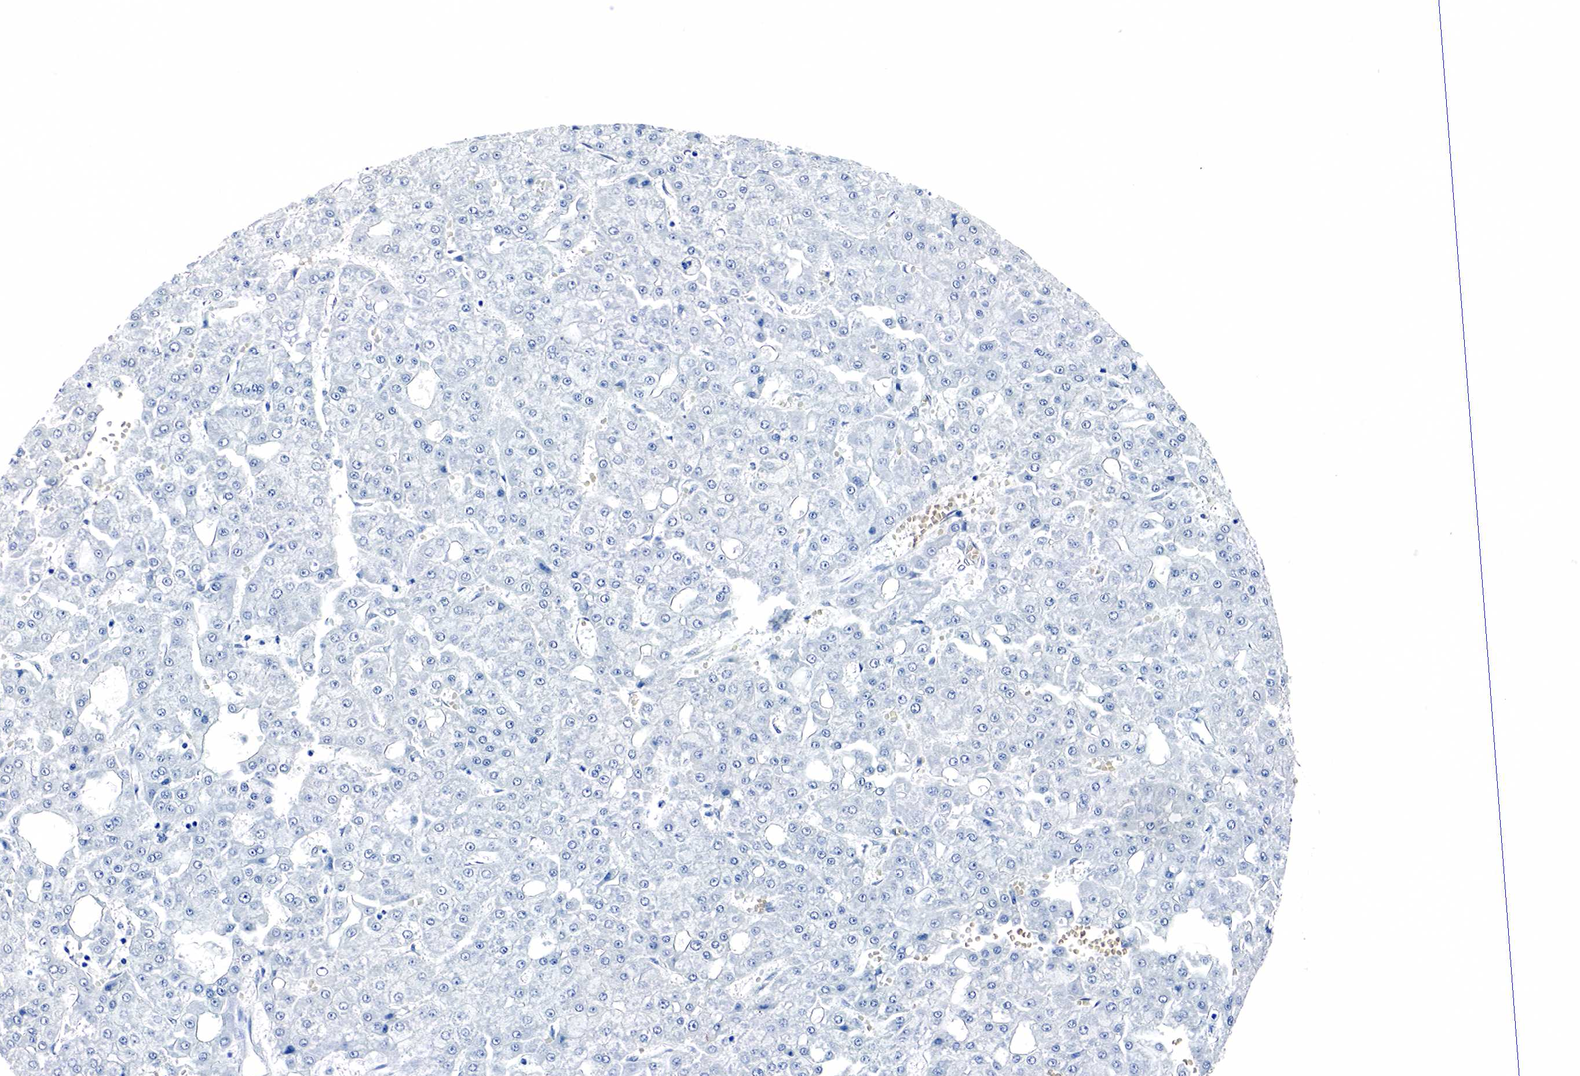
{"staining": {"intensity": "negative", "quantity": "none", "location": "none"}, "tissue": "stomach cancer", "cell_type": "Tumor cells", "image_type": "cancer", "snomed": [{"axis": "morphology", "description": "Adenocarcinoma, NOS"}, {"axis": "topography", "description": "Stomach"}], "caption": "This image is of stomach adenocarcinoma stained with IHC to label a protein in brown with the nuclei are counter-stained blue. There is no expression in tumor cells.", "gene": "GAST", "patient": {"sex": "male", "age": 72}}